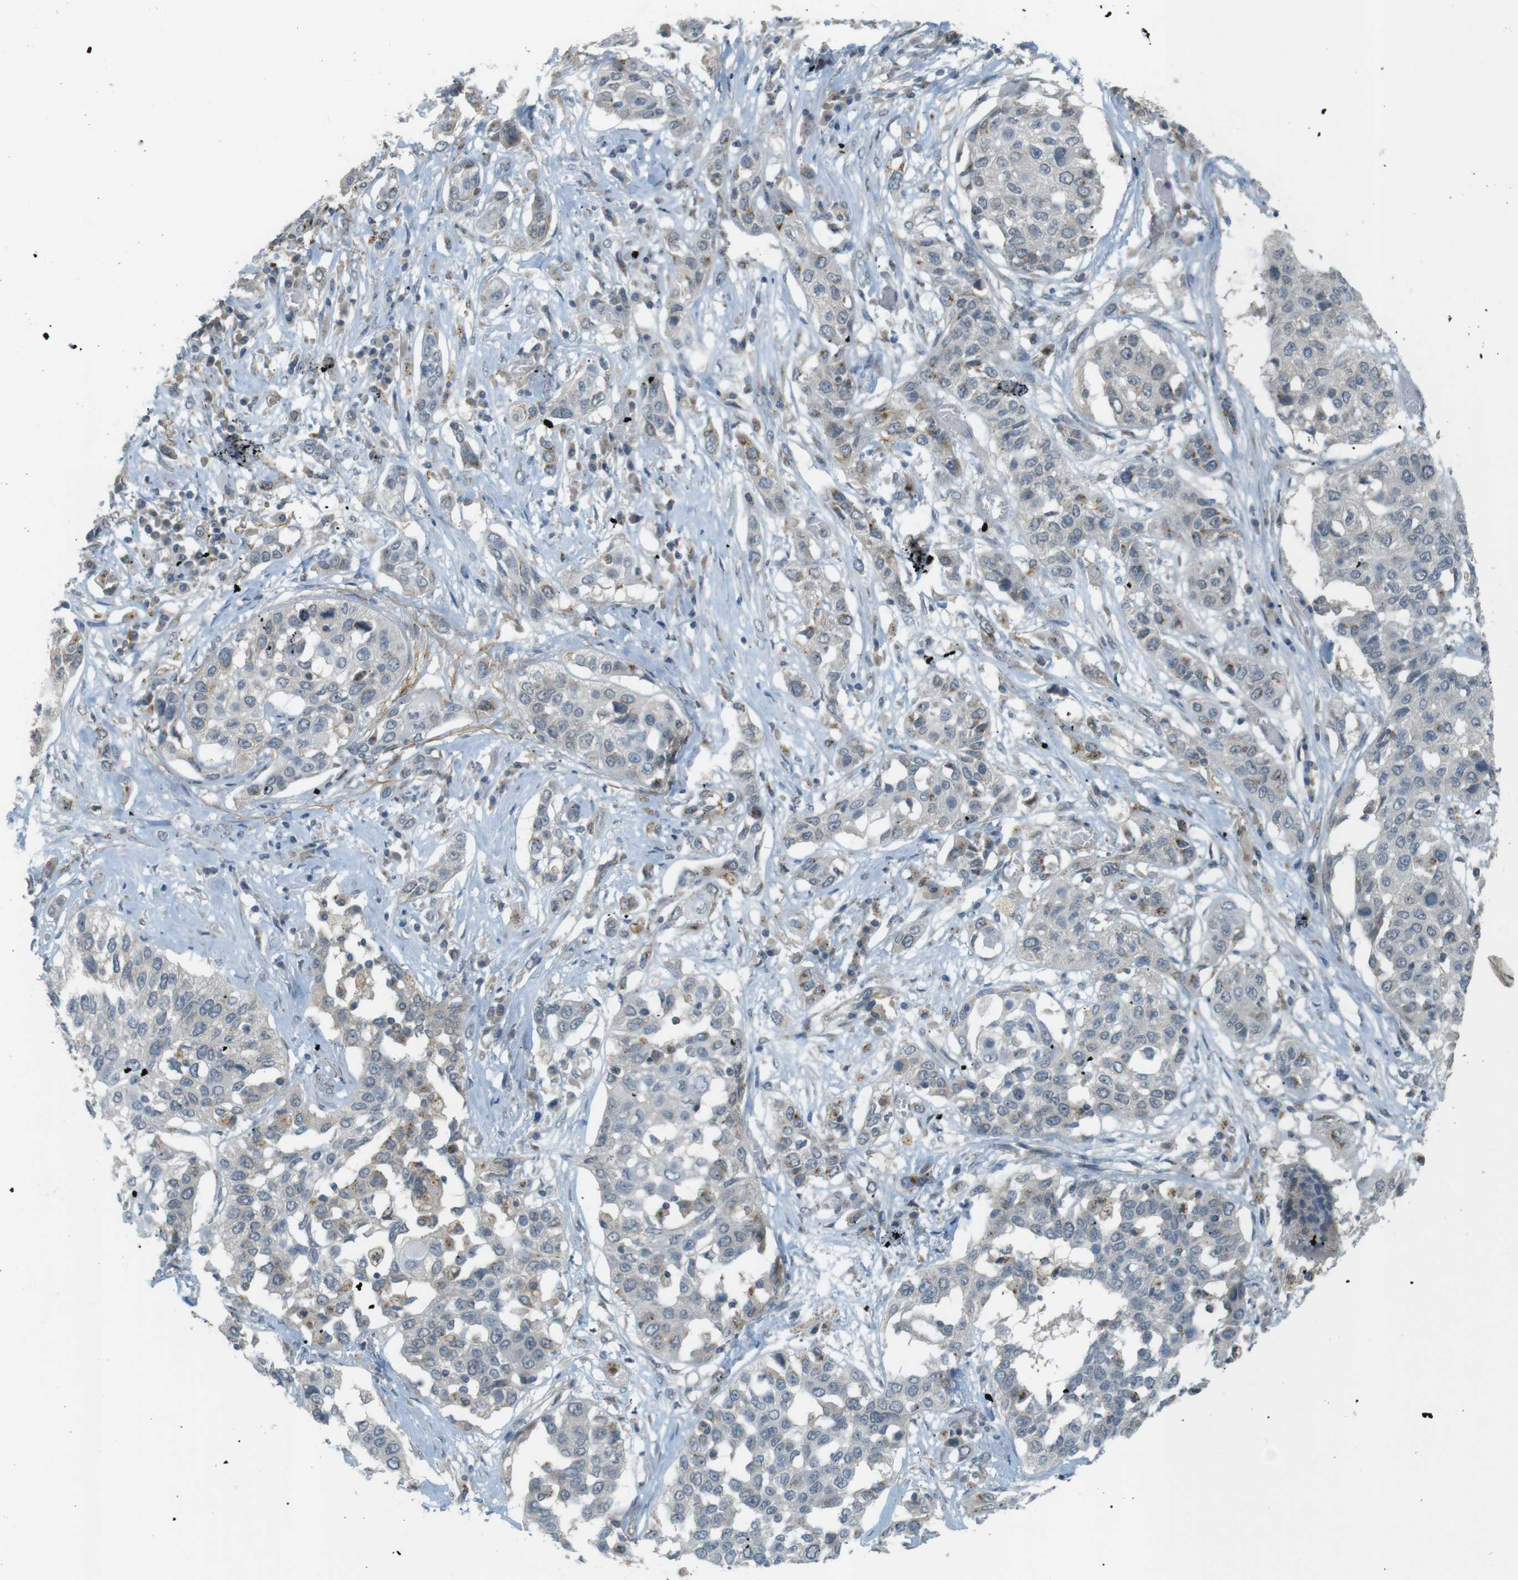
{"staining": {"intensity": "moderate", "quantity": "<25%", "location": "cytoplasmic/membranous"}, "tissue": "lung cancer", "cell_type": "Tumor cells", "image_type": "cancer", "snomed": [{"axis": "morphology", "description": "Squamous cell carcinoma, NOS"}, {"axis": "topography", "description": "Lung"}], "caption": "Tumor cells exhibit low levels of moderate cytoplasmic/membranous positivity in about <25% of cells in human lung cancer (squamous cell carcinoma). Immunohistochemistry stains the protein in brown and the nuclei are stained blue.", "gene": "UGT8", "patient": {"sex": "male", "age": 71}}